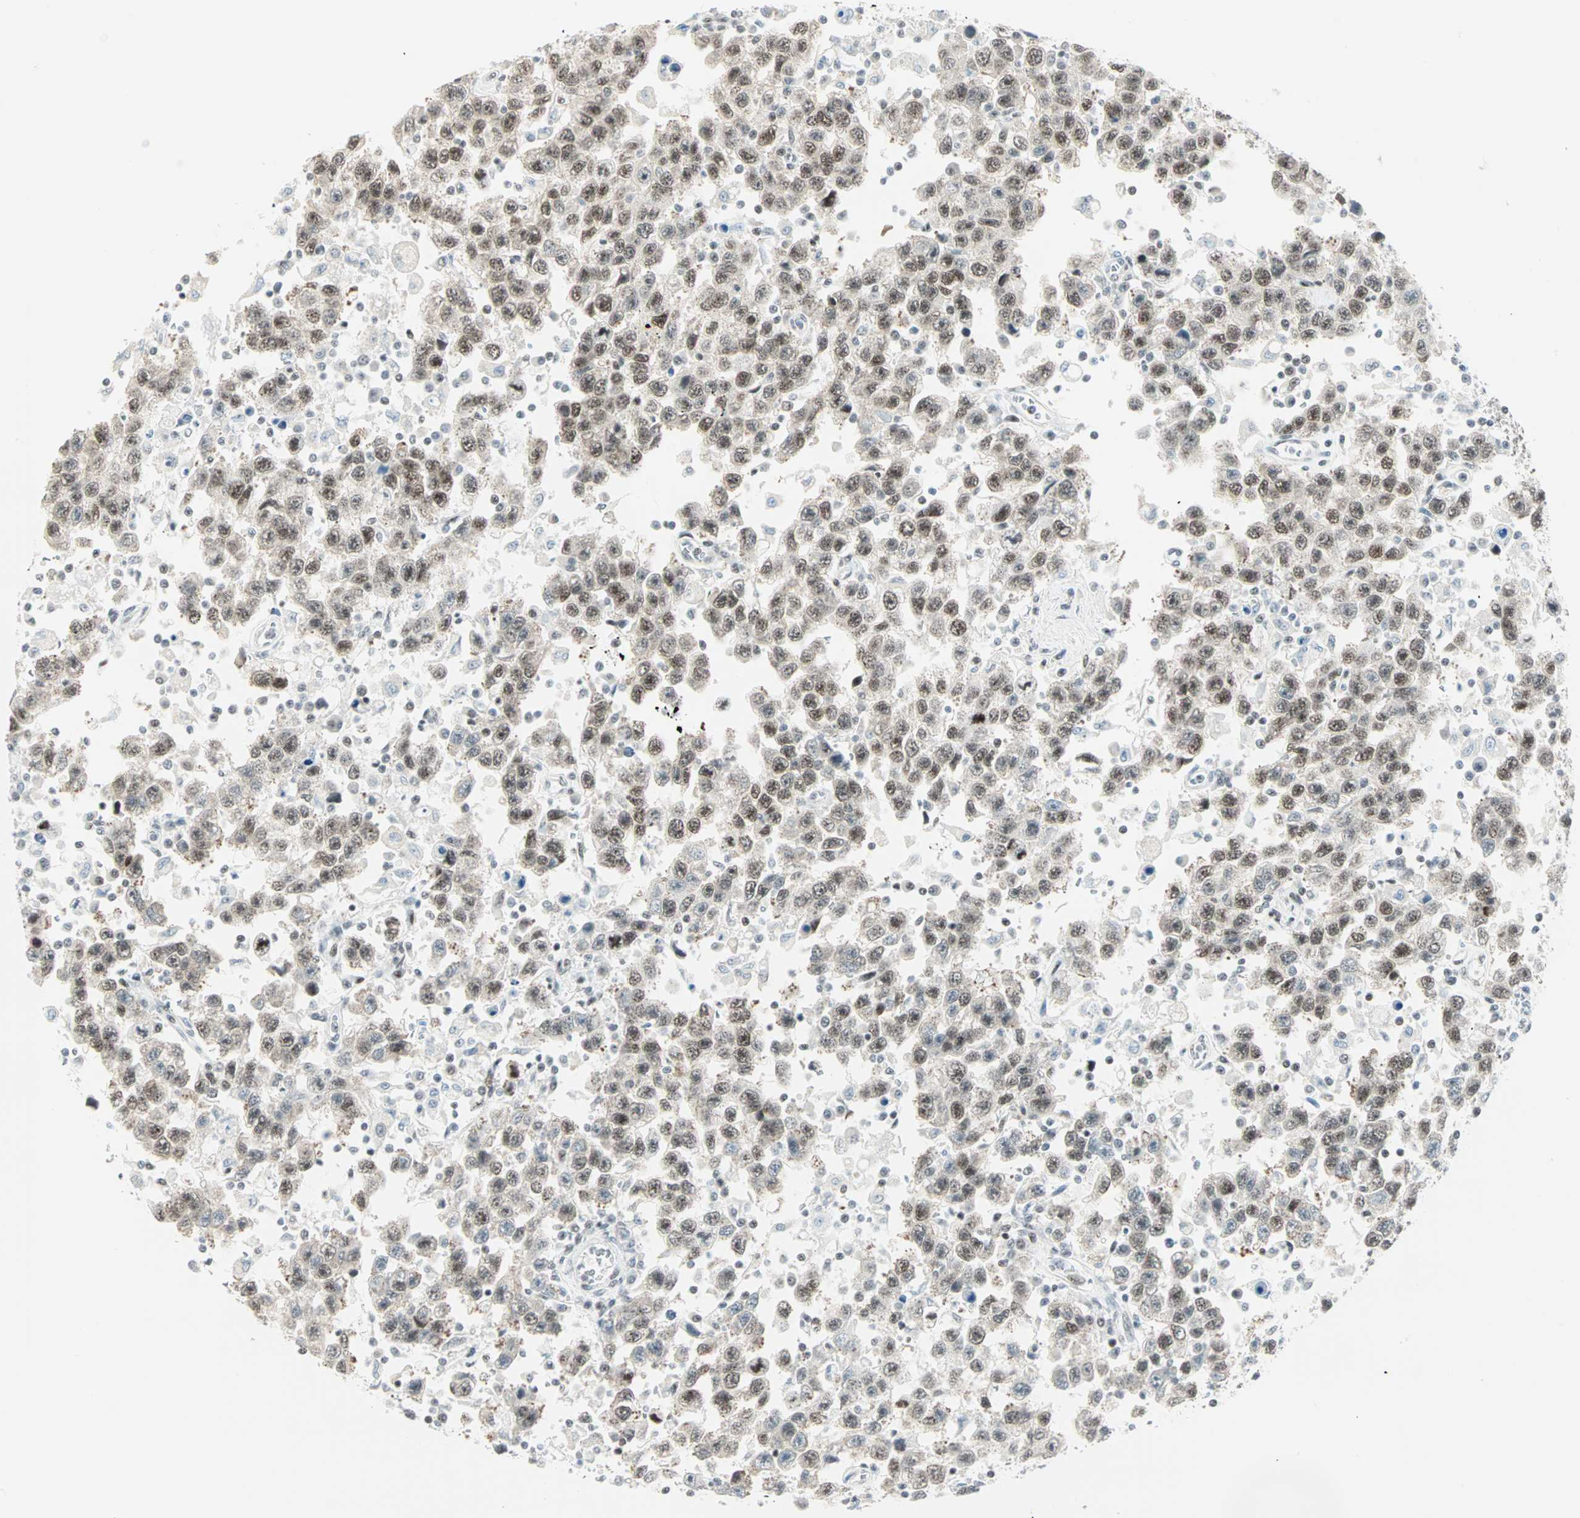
{"staining": {"intensity": "weak", "quantity": "25%-75%", "location": "nuclear"}, "tissue": "testis cancer", "cell_type": "Tumor cells", "image_type": "cancer", "snomed": [{"axis": "morphology", "description": "Seminoma, NOS"}, {"axis": "topography", "description": "Testis"}], "caption": "Protein staining reveals weak nuclear expression in about 25%-75% of tumor cells in testis seminoma.", "gene": "PKNOX1", "patient": {"sex": "male", "age": 41}}